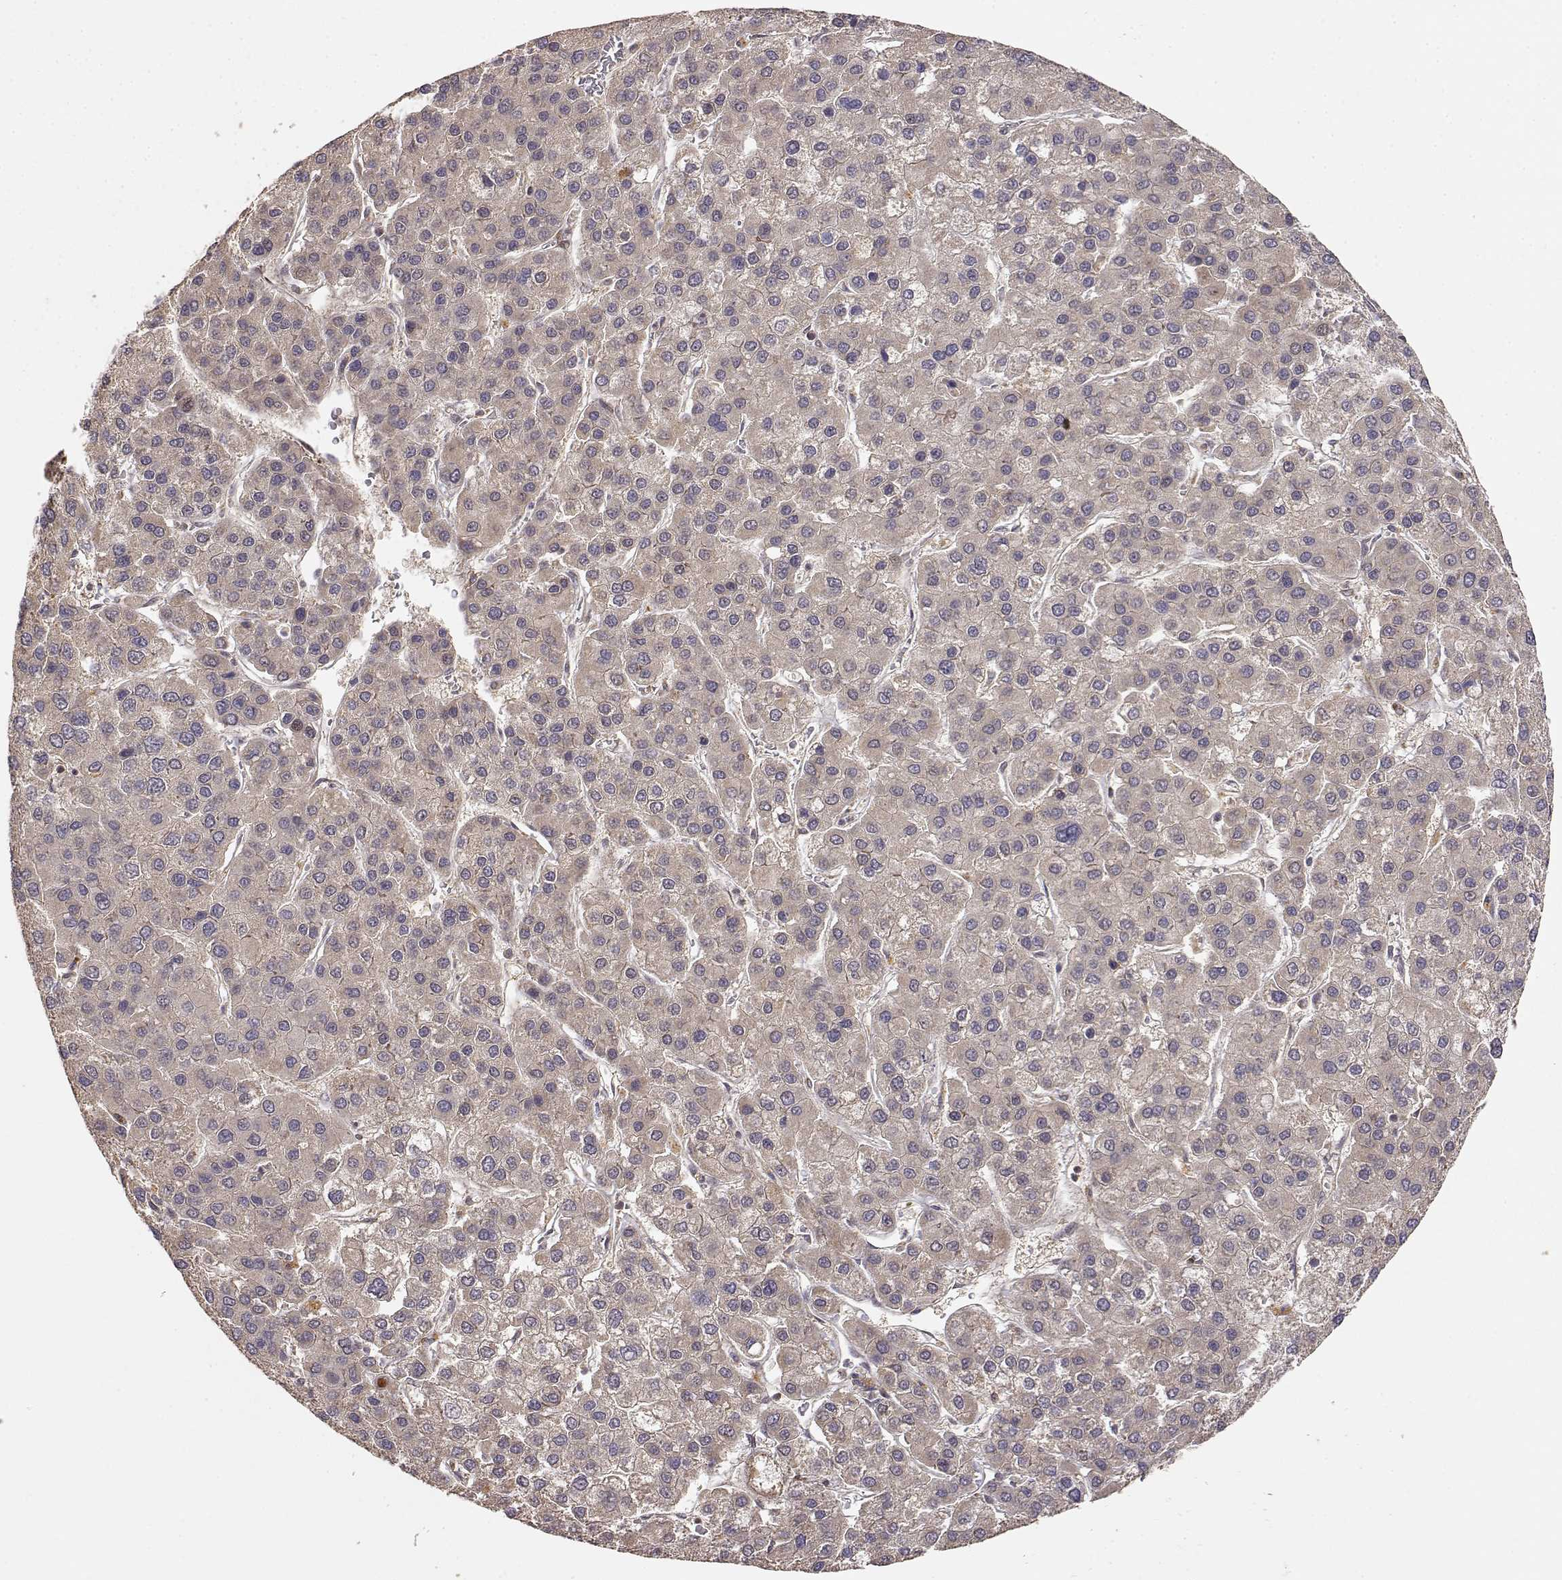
{"staining": {"intensity": "weak", "quantity": "25%-75%", "location": "cytoplasmic/membranous"}, "tissue": "liver cancer", "cell_type": "Tumor cells", "image_type": "cancer", "snomed": [{"axis": "morphology", "description": "Carcinoma, Hepatocellular, NOS"}, {"axis": "topography", "description": "Liver"}], "caption": "Human liver hepatocellular carcinoma stained with a brown dye shows weak cytoplasmic/membranous positive staining in about 25%-75% of tumor cells.", "gene": "PICK1", "patient": {"sex": "female", "age": 41}}